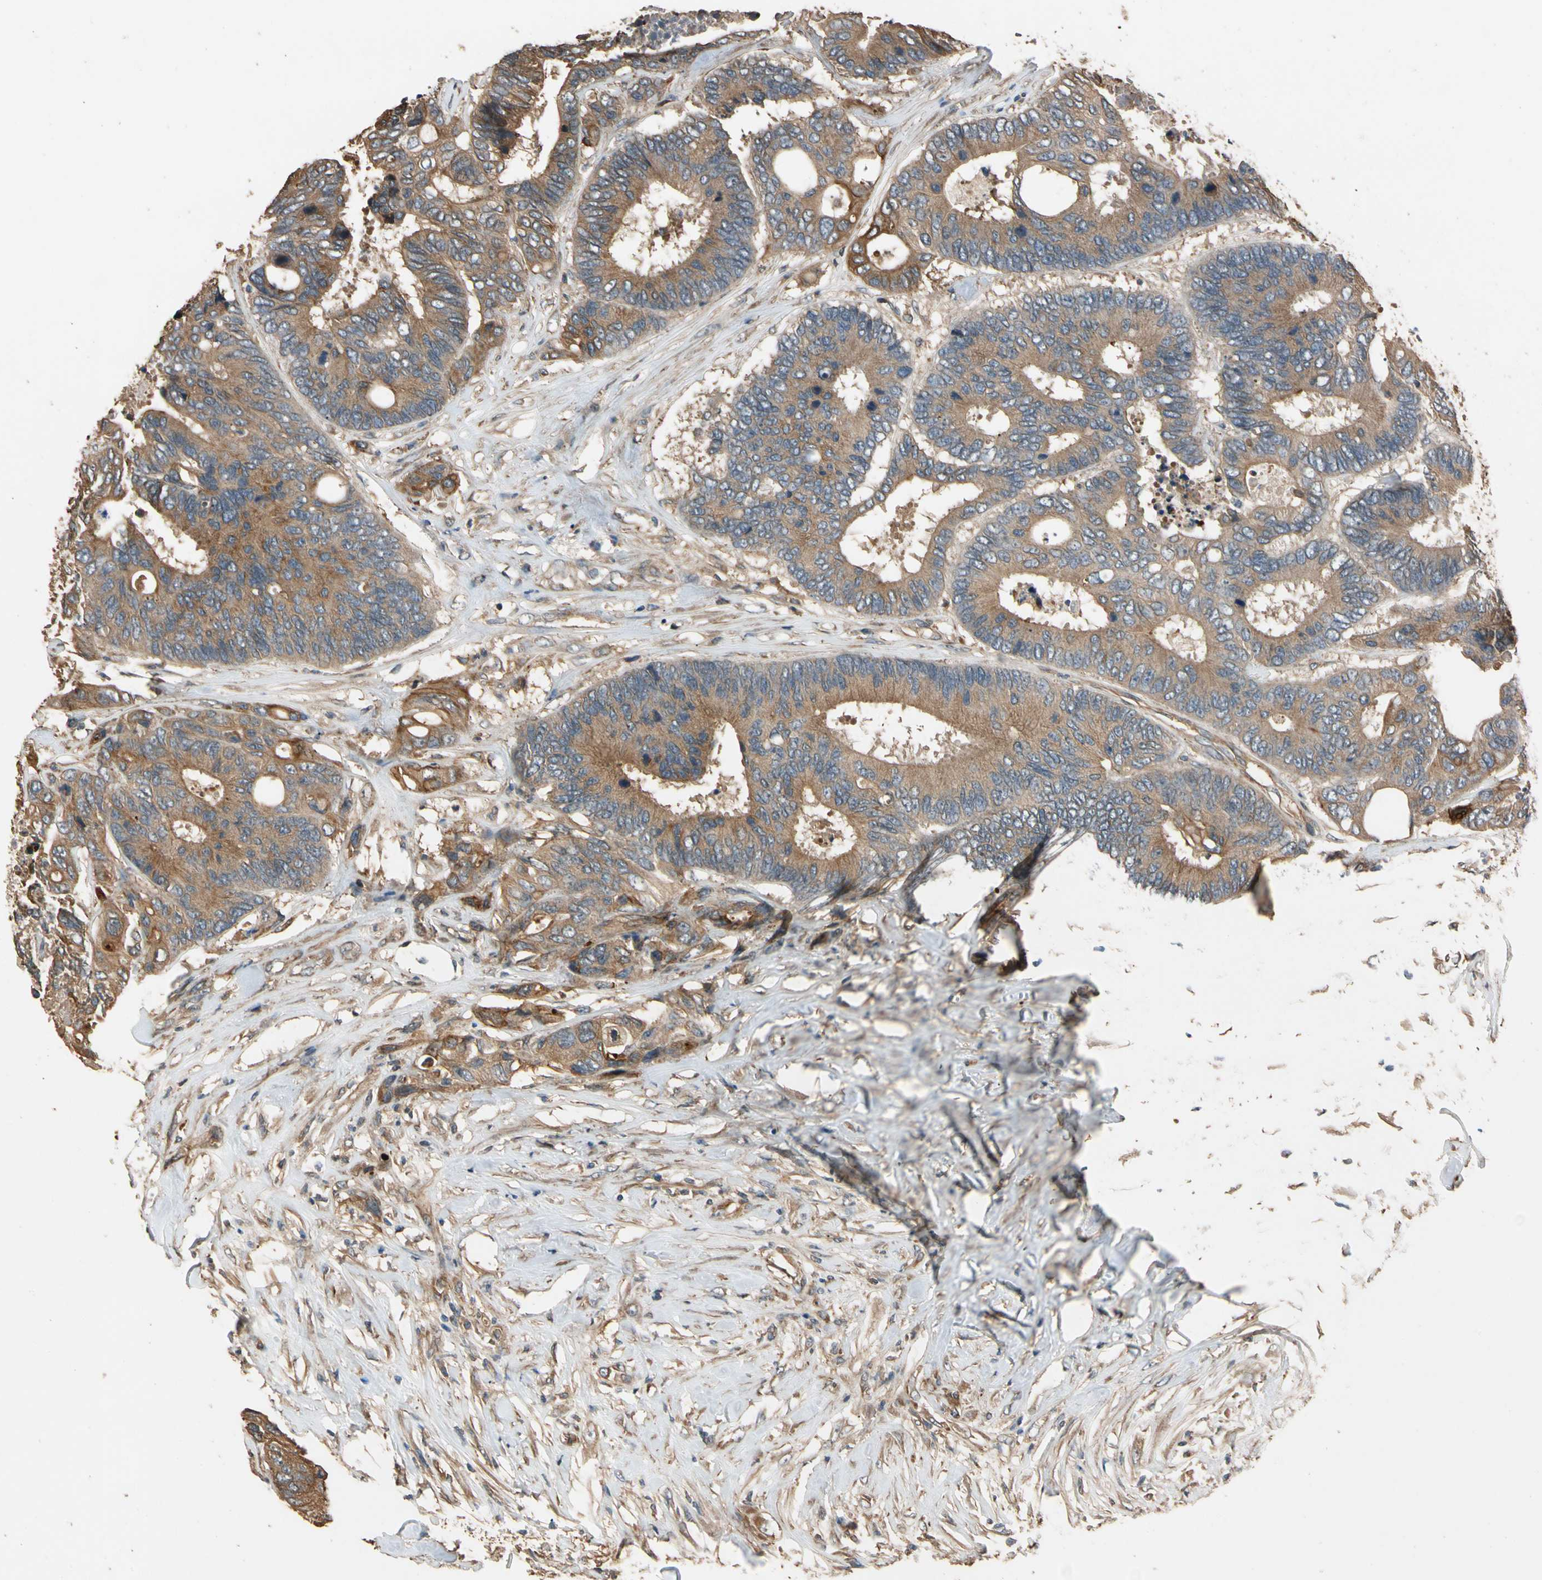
{"staining": {"intensity": "strong", "quantity": ">75%", "location": "cytoplasmic/membranous"}, "tissue": "colorectal cancer", "cell_type": "Tumor cells", "image_type": "cancer", "snomed": [{"axis": "morphology", "description": "Adenocarcinoma, NOS"}, {"axis": "topography", "description": "Rectum"}], "caption": "Strong cytoplasmic/membranous positivity for a protein is present in about >75% of tumor cells of colorectal cancer using immunohistochemistry (IHC).", "gene": "MGRN1", "patient": {"sex": "male", "age": 55}}